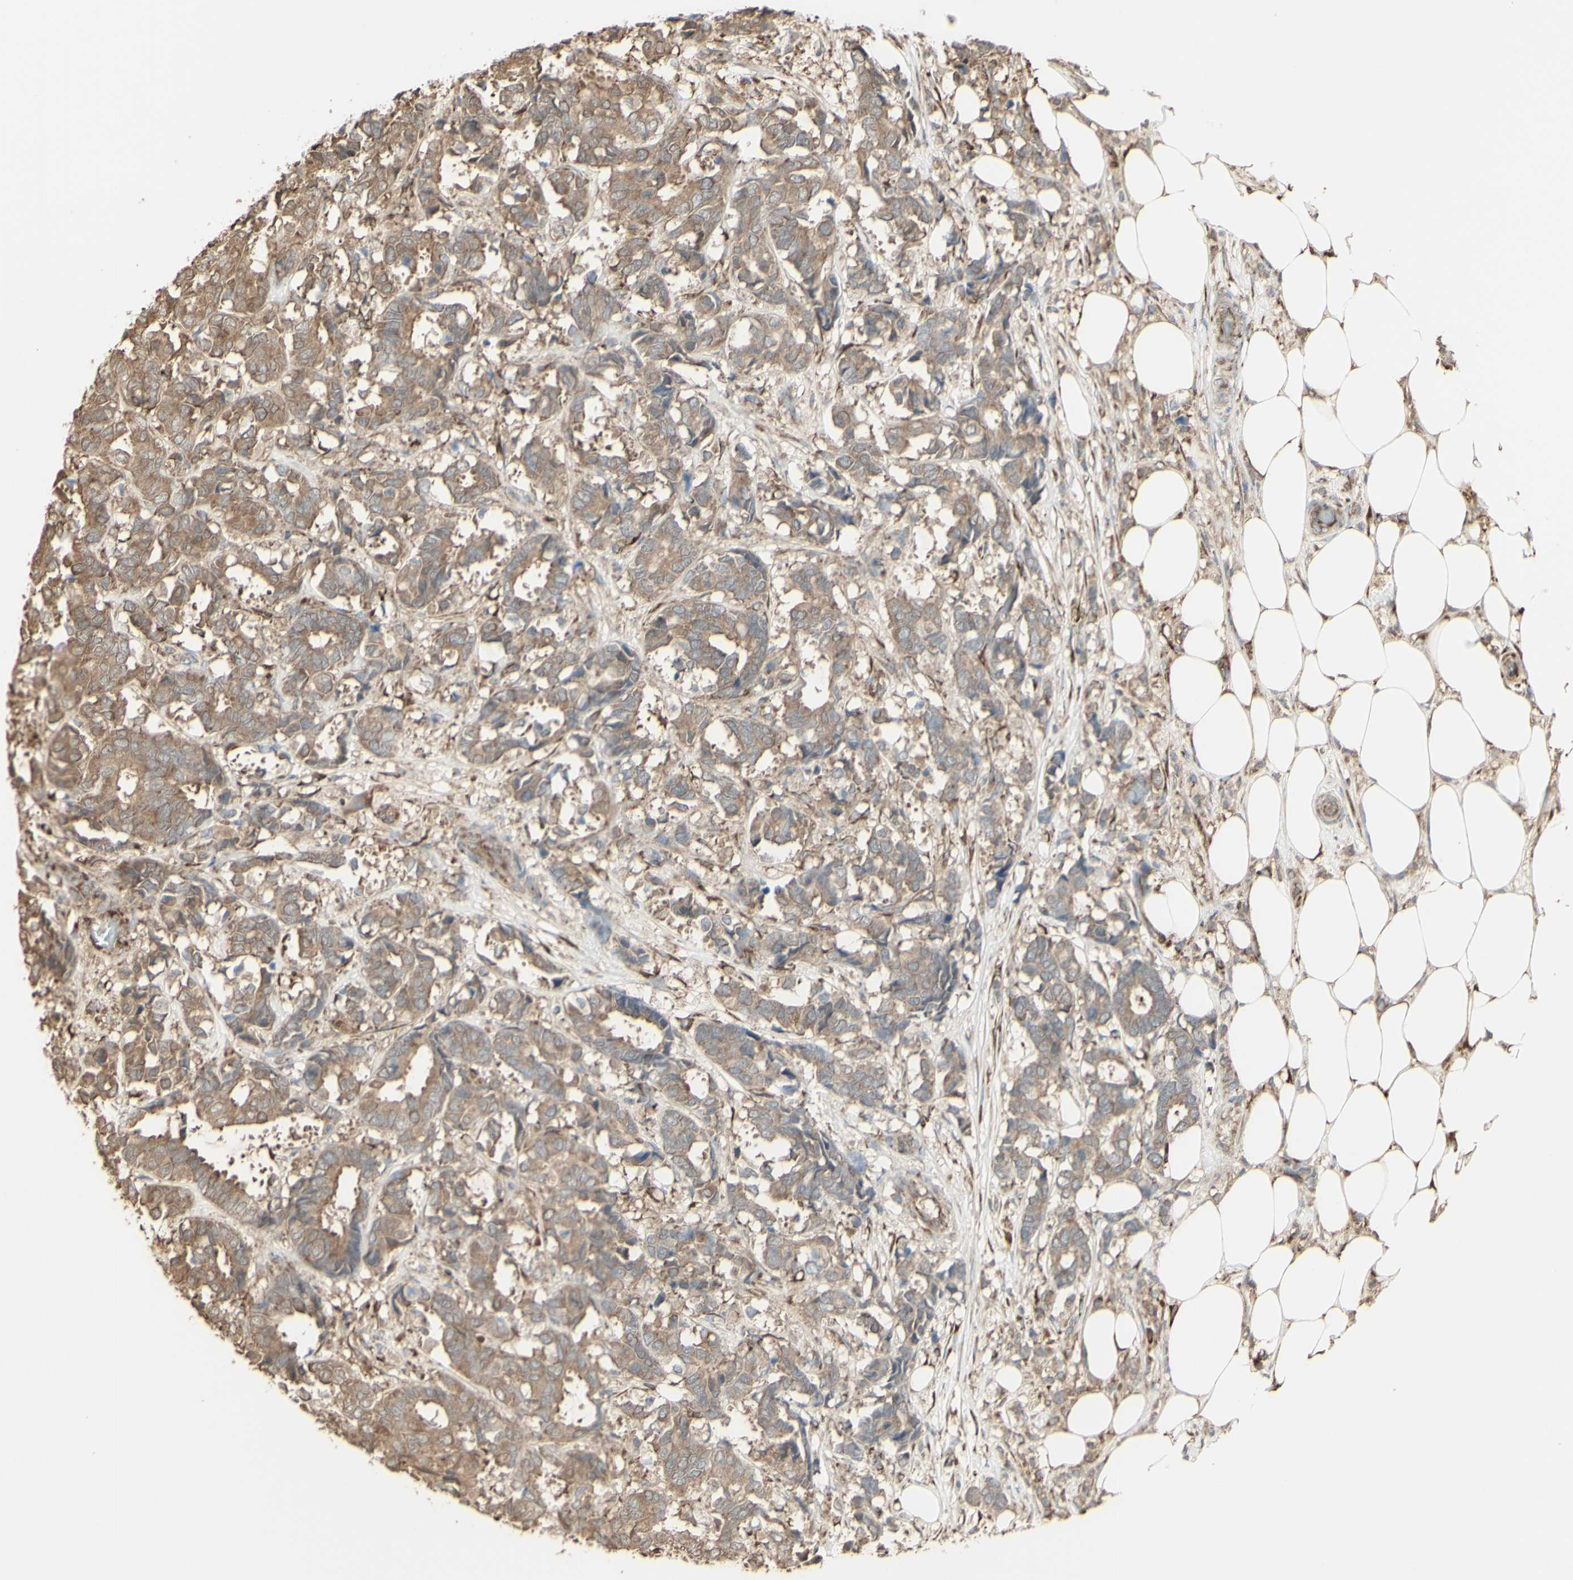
{"staining": {"intensity": "weak", "quantity": ">75%", "location": "cytoplasmic/membranous"}, "tissue": "breast cancer", "cell_type": "Tumor cells", "image_type": "cancer", "snomed": [{"axis": "morphology", "description": "Duct carcinoma"}, {"axis": "topography", "description": "Breast"}], "caption": "Immunohistochemistry (DAB) staining of breast cancer (intraductal carcinoma) shows weak cytoplasmic/membranous protein staining in approximately >75% of tumor cells. The staining is performed using DAB brown chromogen to label protein expression. The nuclei are counter-stained blue using hematoxylin.", "gene": "EEF1B2", "patient": {"sex": "female", "age": 87}}